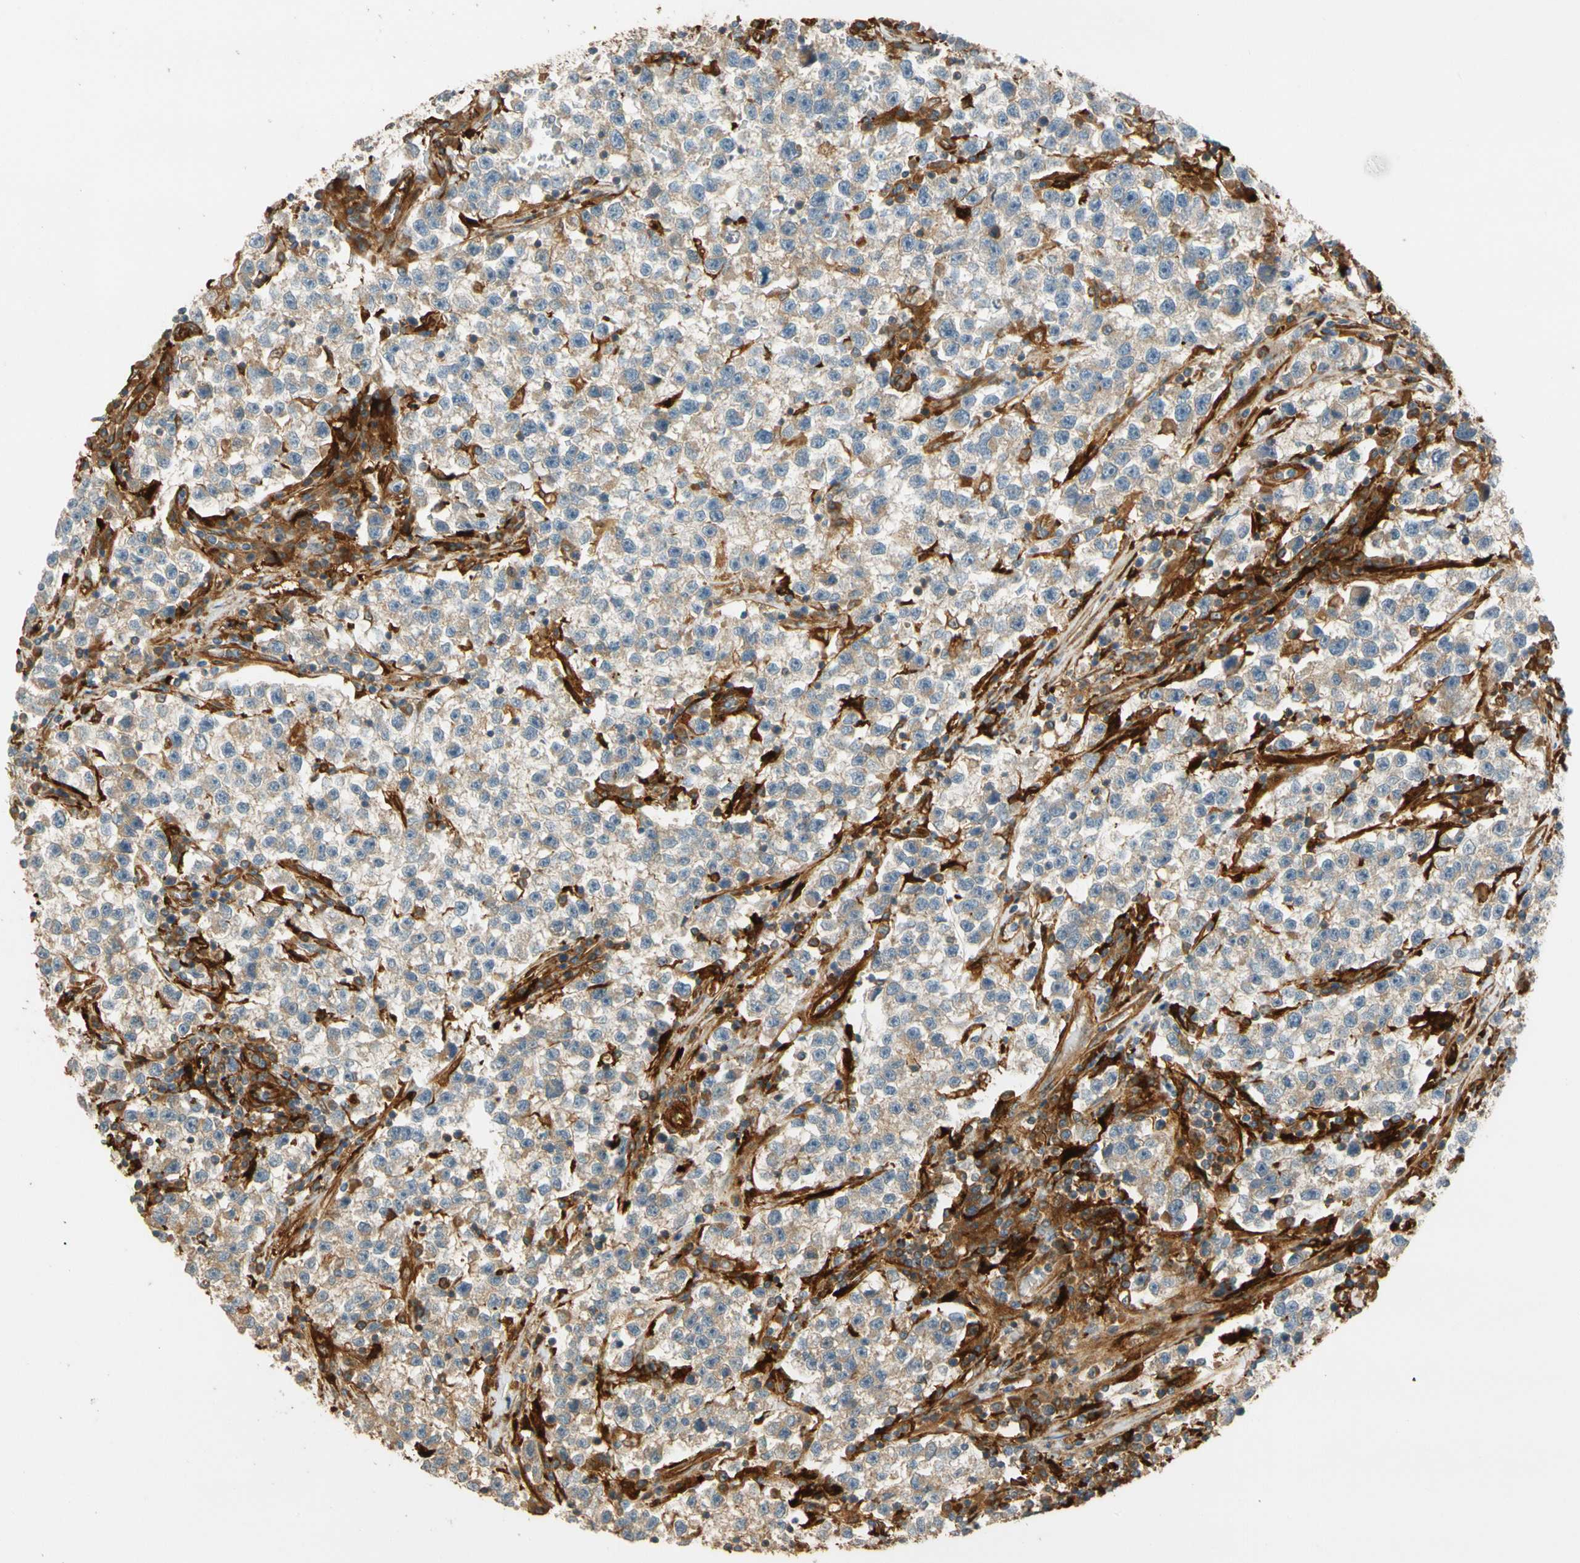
{"staining": {"intensity": "weak", "quantity": ">75%", "location": "cytoplasmic/membranous"}, "tissue": "testis cancer", "cell_type": "Tumor cells", "image_type": "cancer", "snomed": [{"axis": "morphology", "description": "Seminoma, NOS"}, {"axis": "topography", "description": "Testis"}], "caption": "Protein staining demonstrates weak cytoplasmic/membranous staining in about >75% of tumor cells in testis cancer (seminoma). (DAB (3,3'-diaminobenzidine) = brown stain, brightfield microscopy at high magnification).", "gene": "PARP14", "patient": {"sex": "male", "age": 22}}